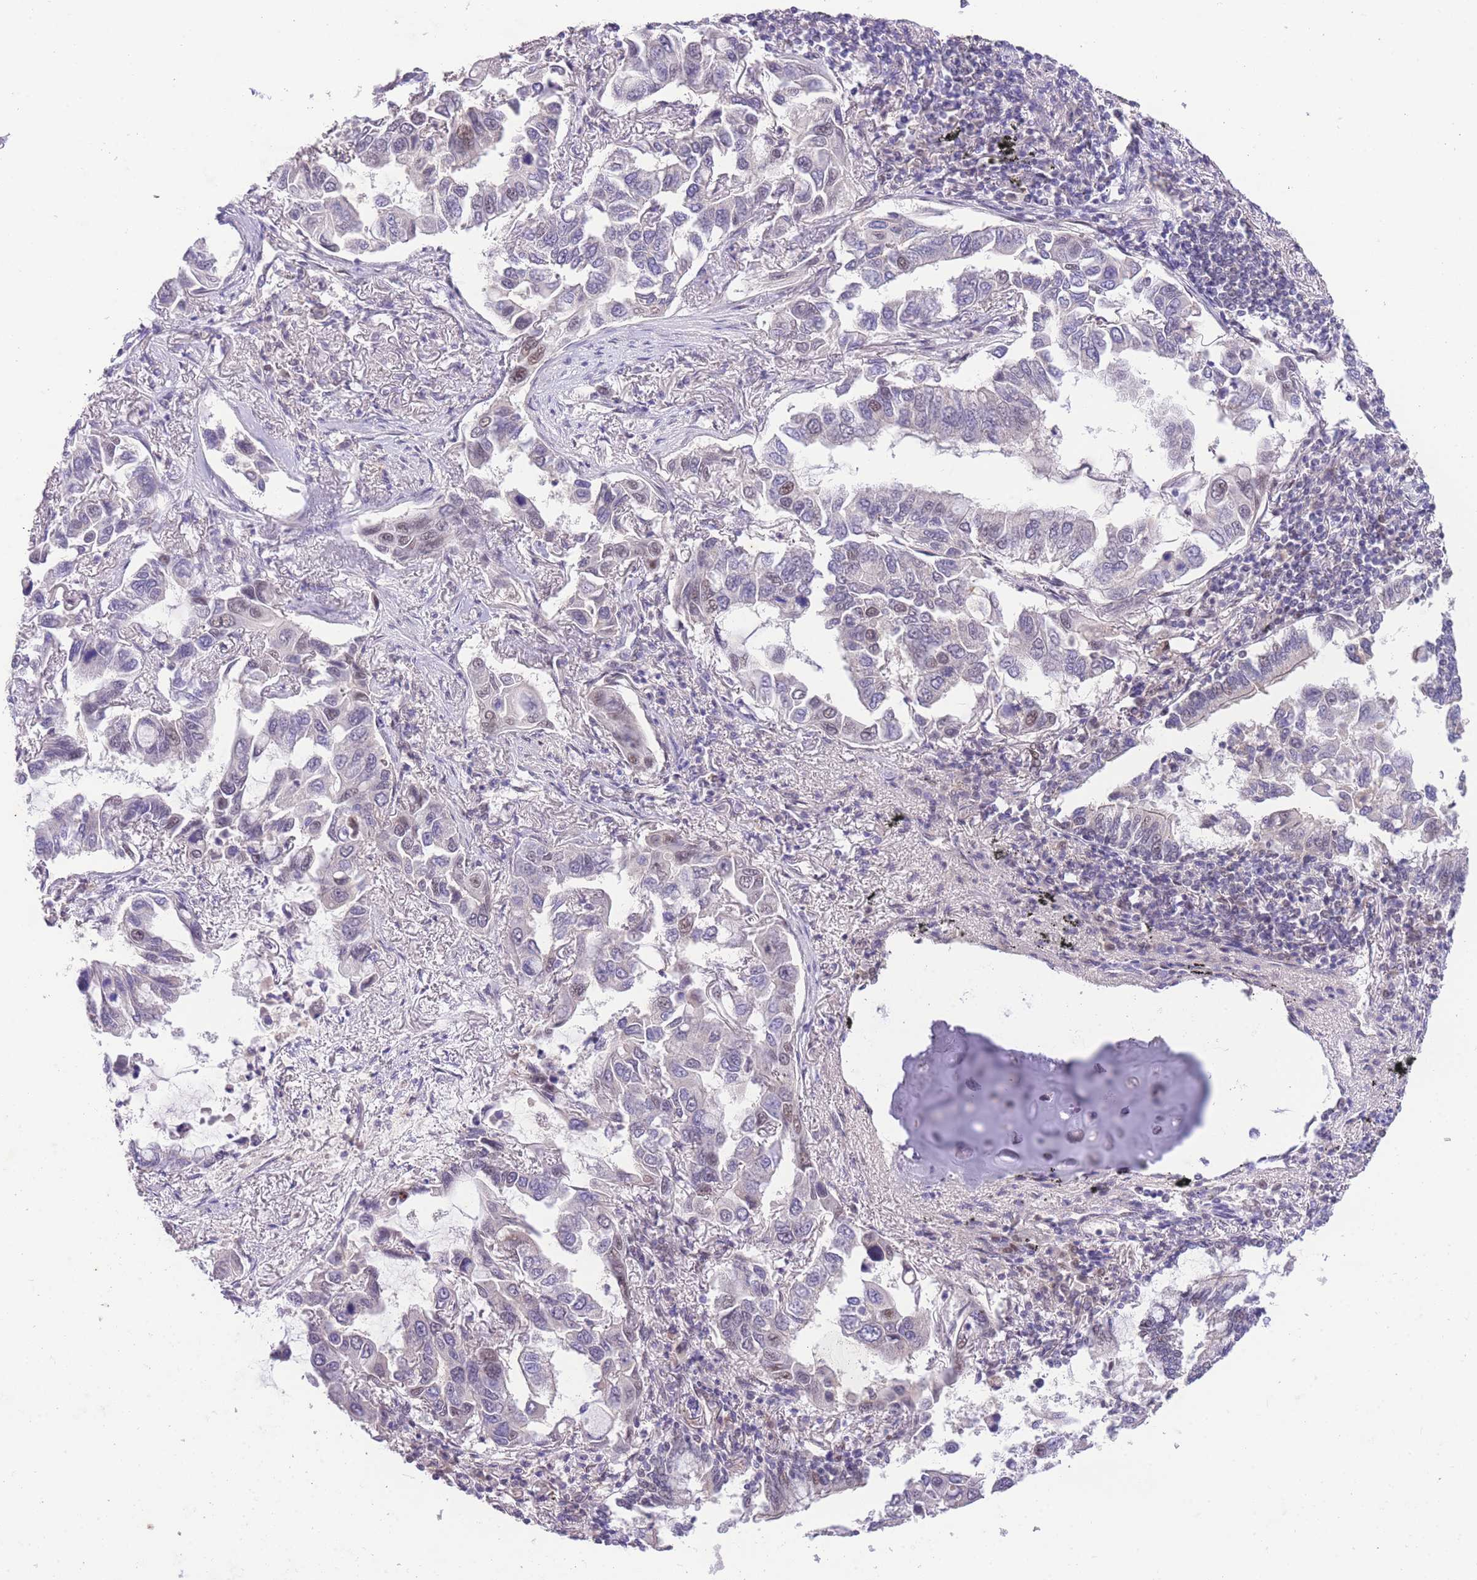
{"staining": {"intensity": "negative", "quantity": "none", "location": "none"}, "tissue": "lung cancer", "cell_type": "Tumor cells", "image_type": "cancer", "snomed": [{"axis": "morphology", "description": "Adenocarcinoma, NOS"}, {"axis": "topography", "description": "Lung"}], "caption": "Tumor cells are negative for protein expression in human lung cancer.", "gene": "SLC35F2", "patient": {"sex": "male", "age": 64}}